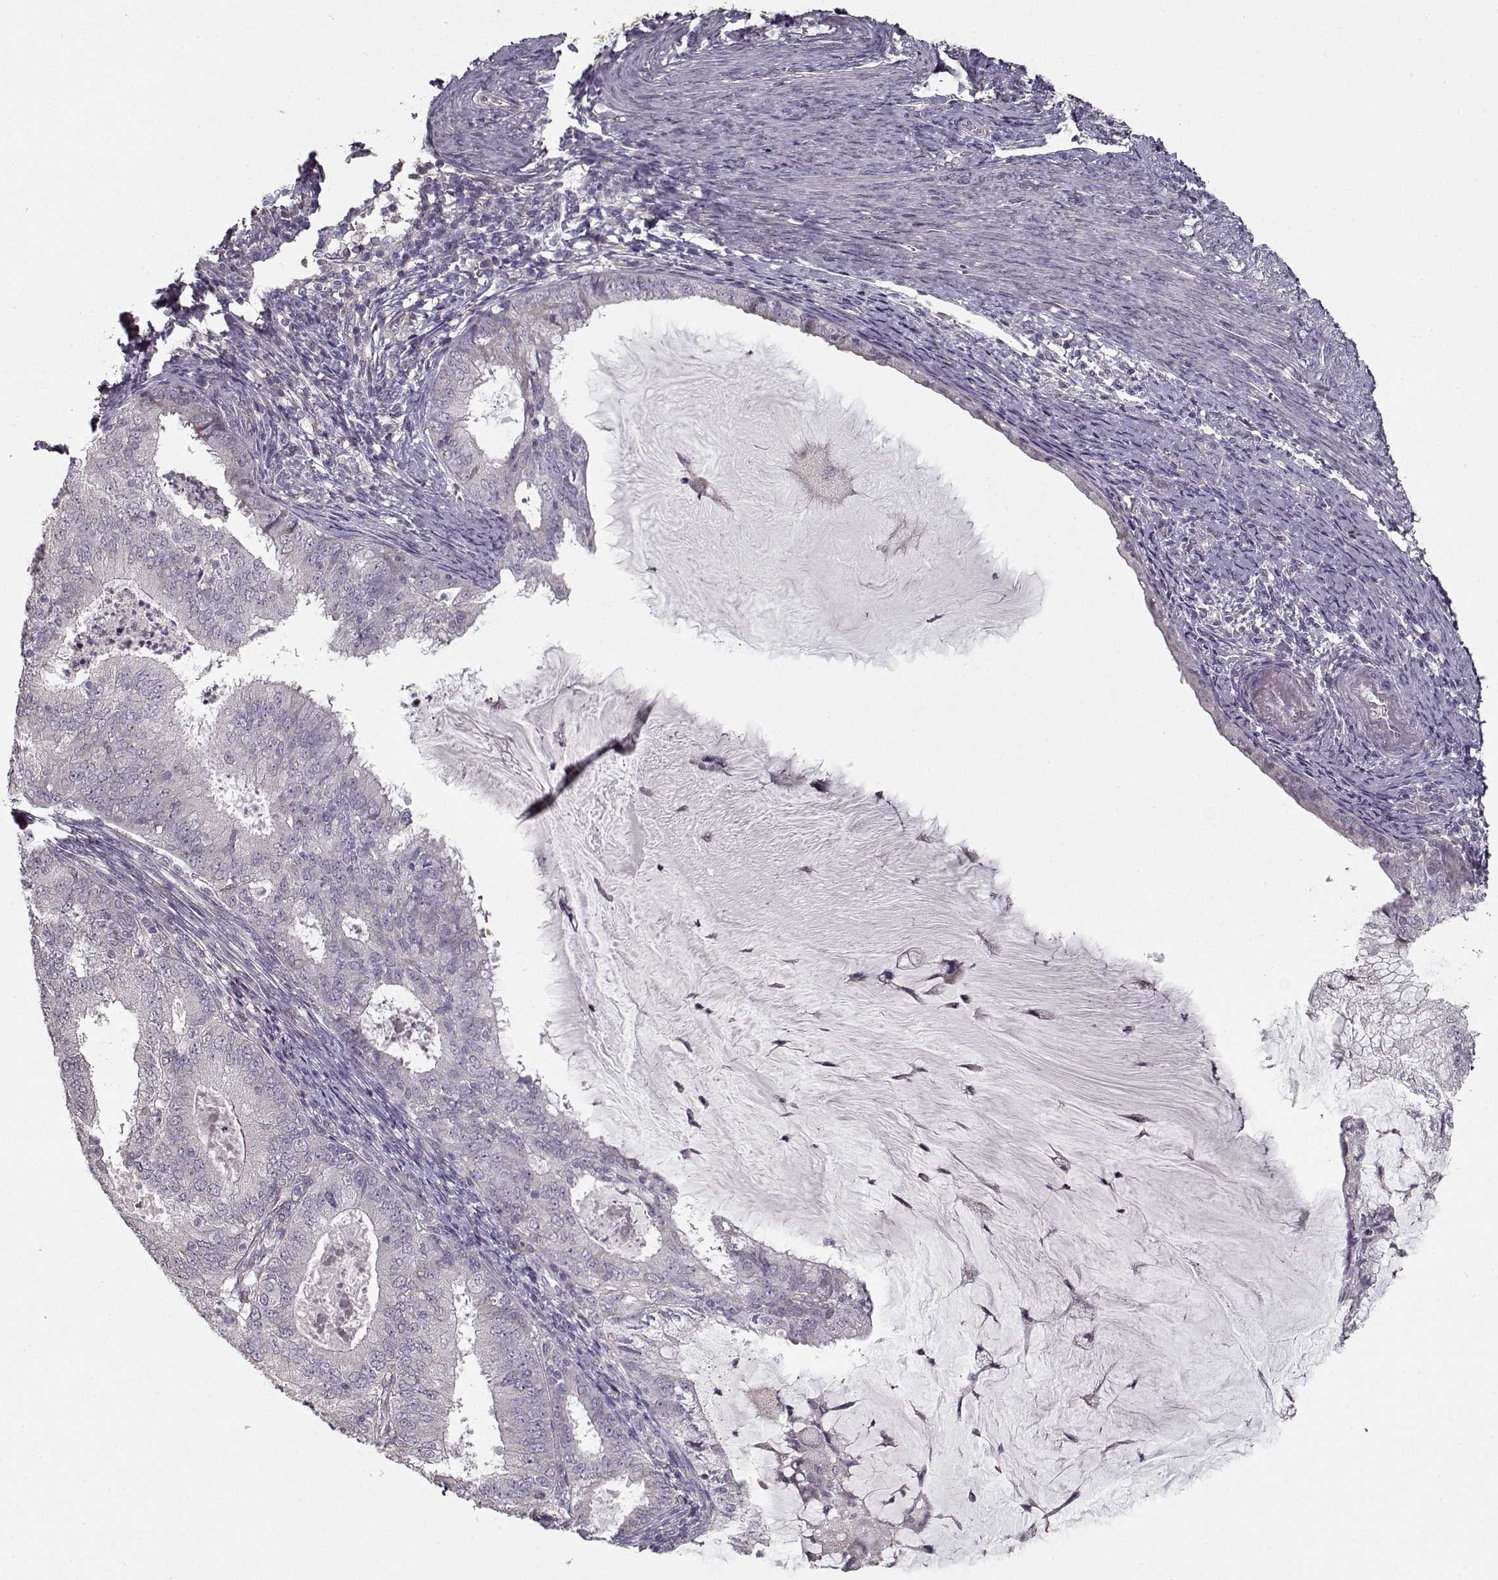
{"staining": {"intensity": "negative", "quantity": "none", "location": "none"}, "tissue": "endometrial cancer", "cell_type": "Tumor cells", "image_type": "cancer", "snomed": [{"axis": "morphology", "description": "Adenocarcinoma, NOS"}, {"axis": "topography", "description": "Endometrium"}], "caption": "Immunohistochemistry micrograph of neoplastic tissue: human endometrial cancer stained with DAB demonstrates no significant protein staining in tumor cells.", "gene": "LAMA2", "patient": {"sex": "female", "age": 57}}